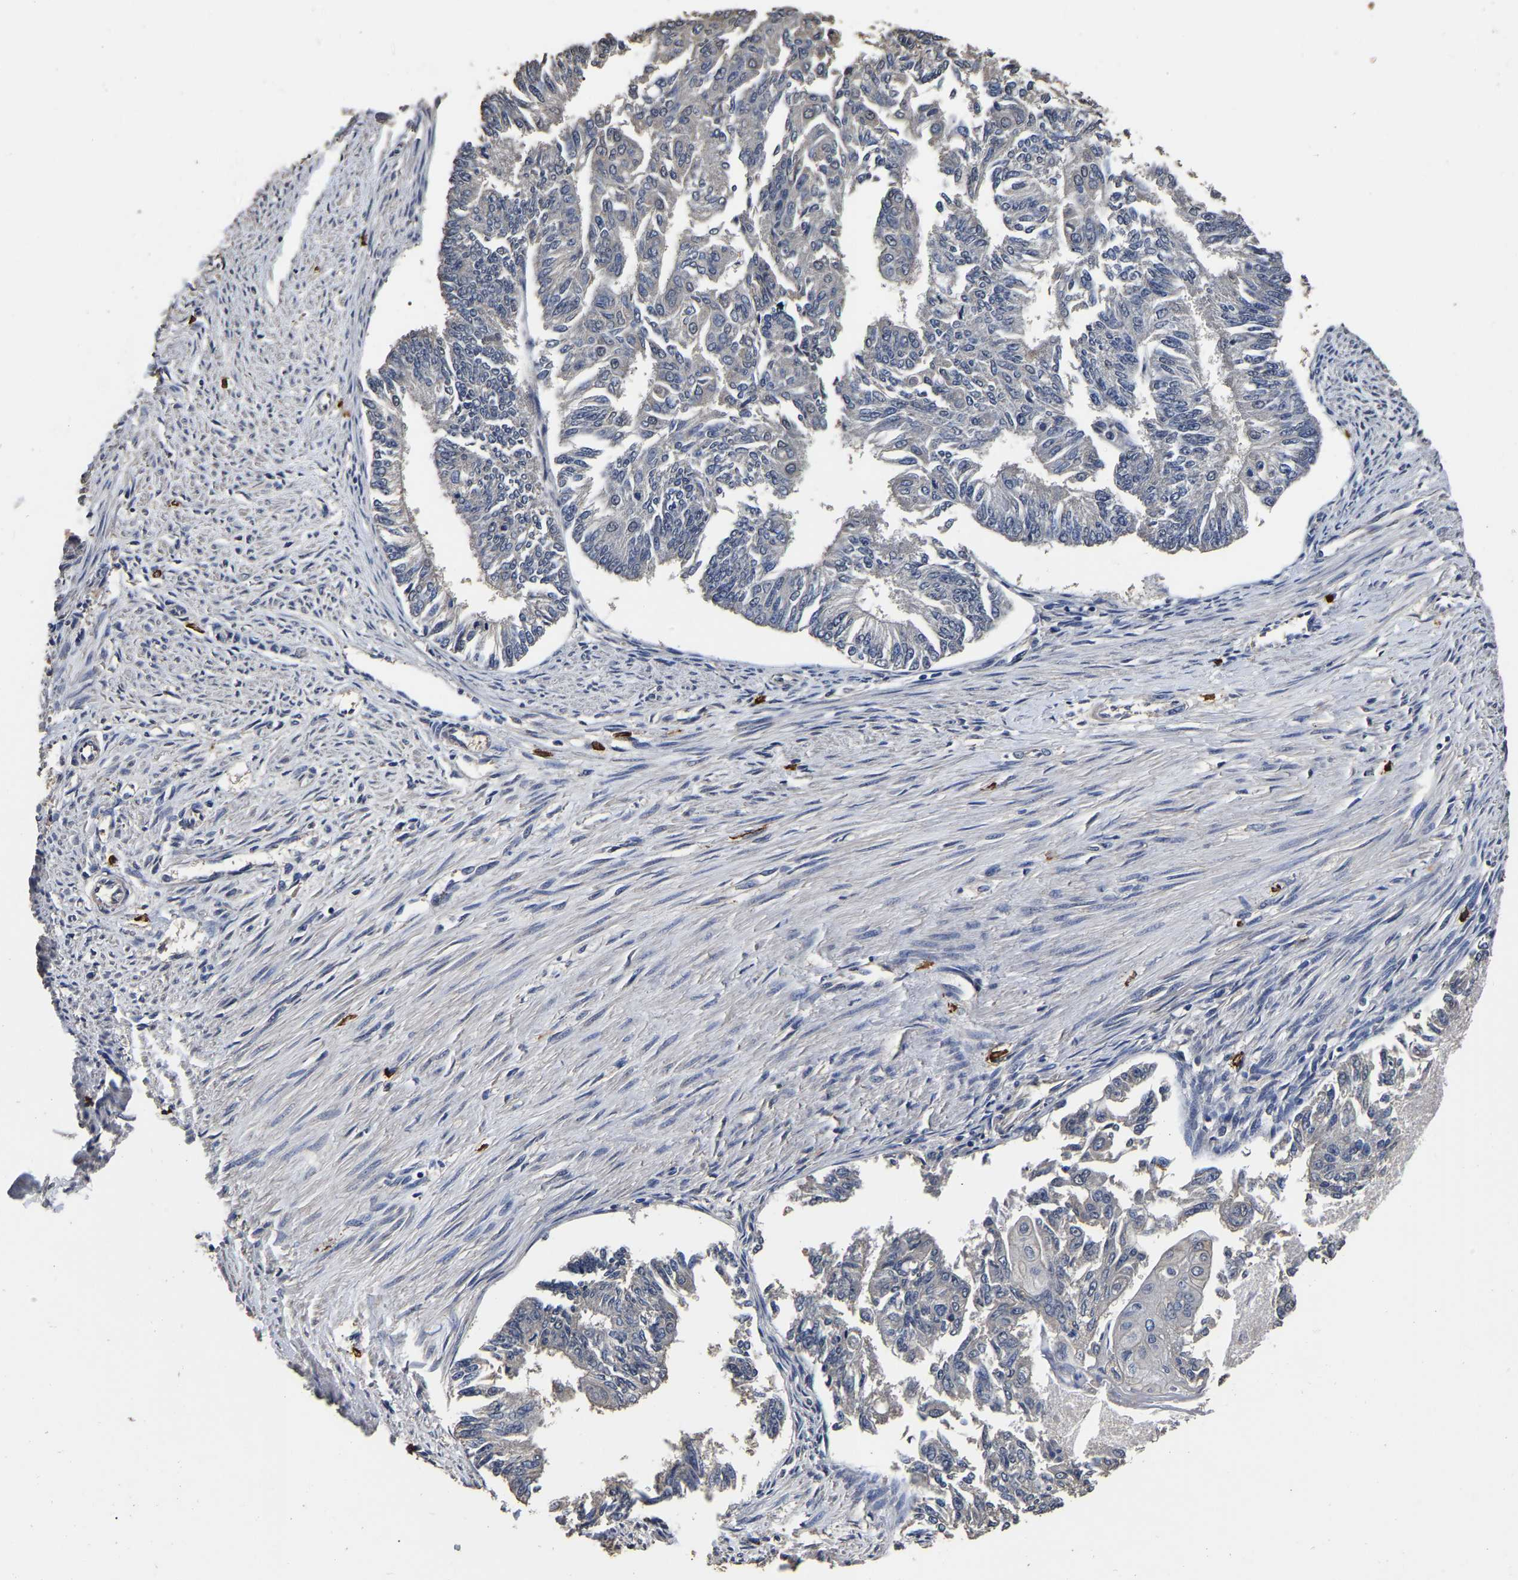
{"staining": {"intensity": "negative", "quantity": "none", "location": "none"}, "tissue": "endometrial cancer", "cell_type": "Tumor cells", "image_type": "cancer", "snomed": [{"axis": "morphology", "description": "Adenocarcinoma, NOS"}, {"axis": "topography", "description": "Endometrium"}], "caption": "Tumor cells are negative for protein expression in human endometrial cancer (adenocarcinoma). (Brightfield microscopy of DAB (3,3'-diaminobenzidine) immunohistochemistry at high magnification).", "gene": "STK32C", "patient": {"sex": "female", "age": 32}}